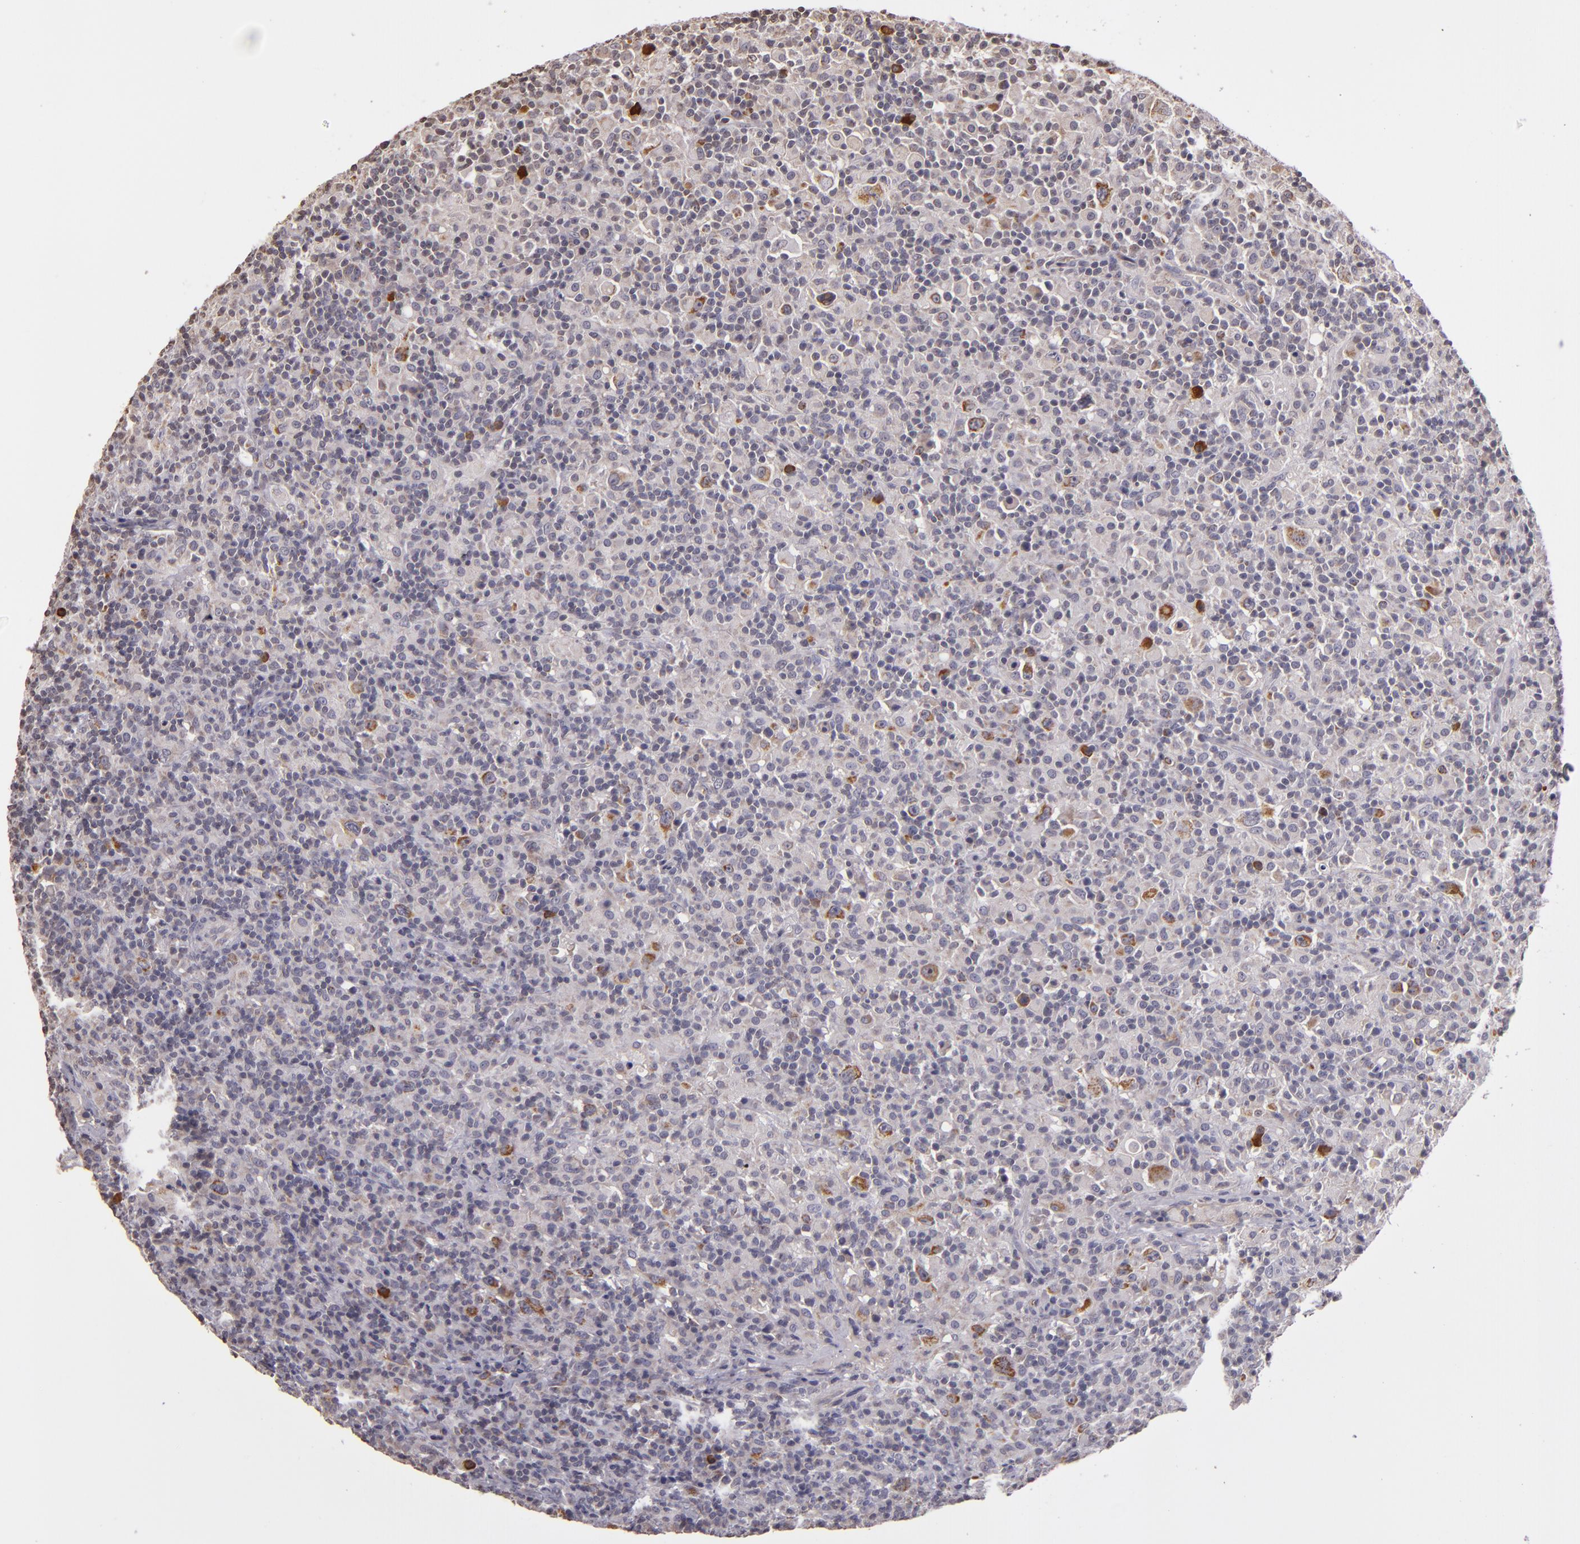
{"staining": {"intensity": "weak", "quantity": "<25%", "location": "cytoplasmic/membranous"}, "tissue": "lymphoma", "cell_type": "Tumor cells", "image_type": "cancer", "snomed": [{"axis": "morphology", "description": "Hodgkin's disease, NOS"}, {"axis": "topography", "description": "Lymph node"}], "caption": "Immunohistochemical staining of lymphoma exhibits no significant staining in tumor cells. (DAB (3,3'-diaminobenzidine) immunohistochemistry (IHC), high magnification).", "gene": "ABL1", "patient": {"sex": "male", "age": 46}}